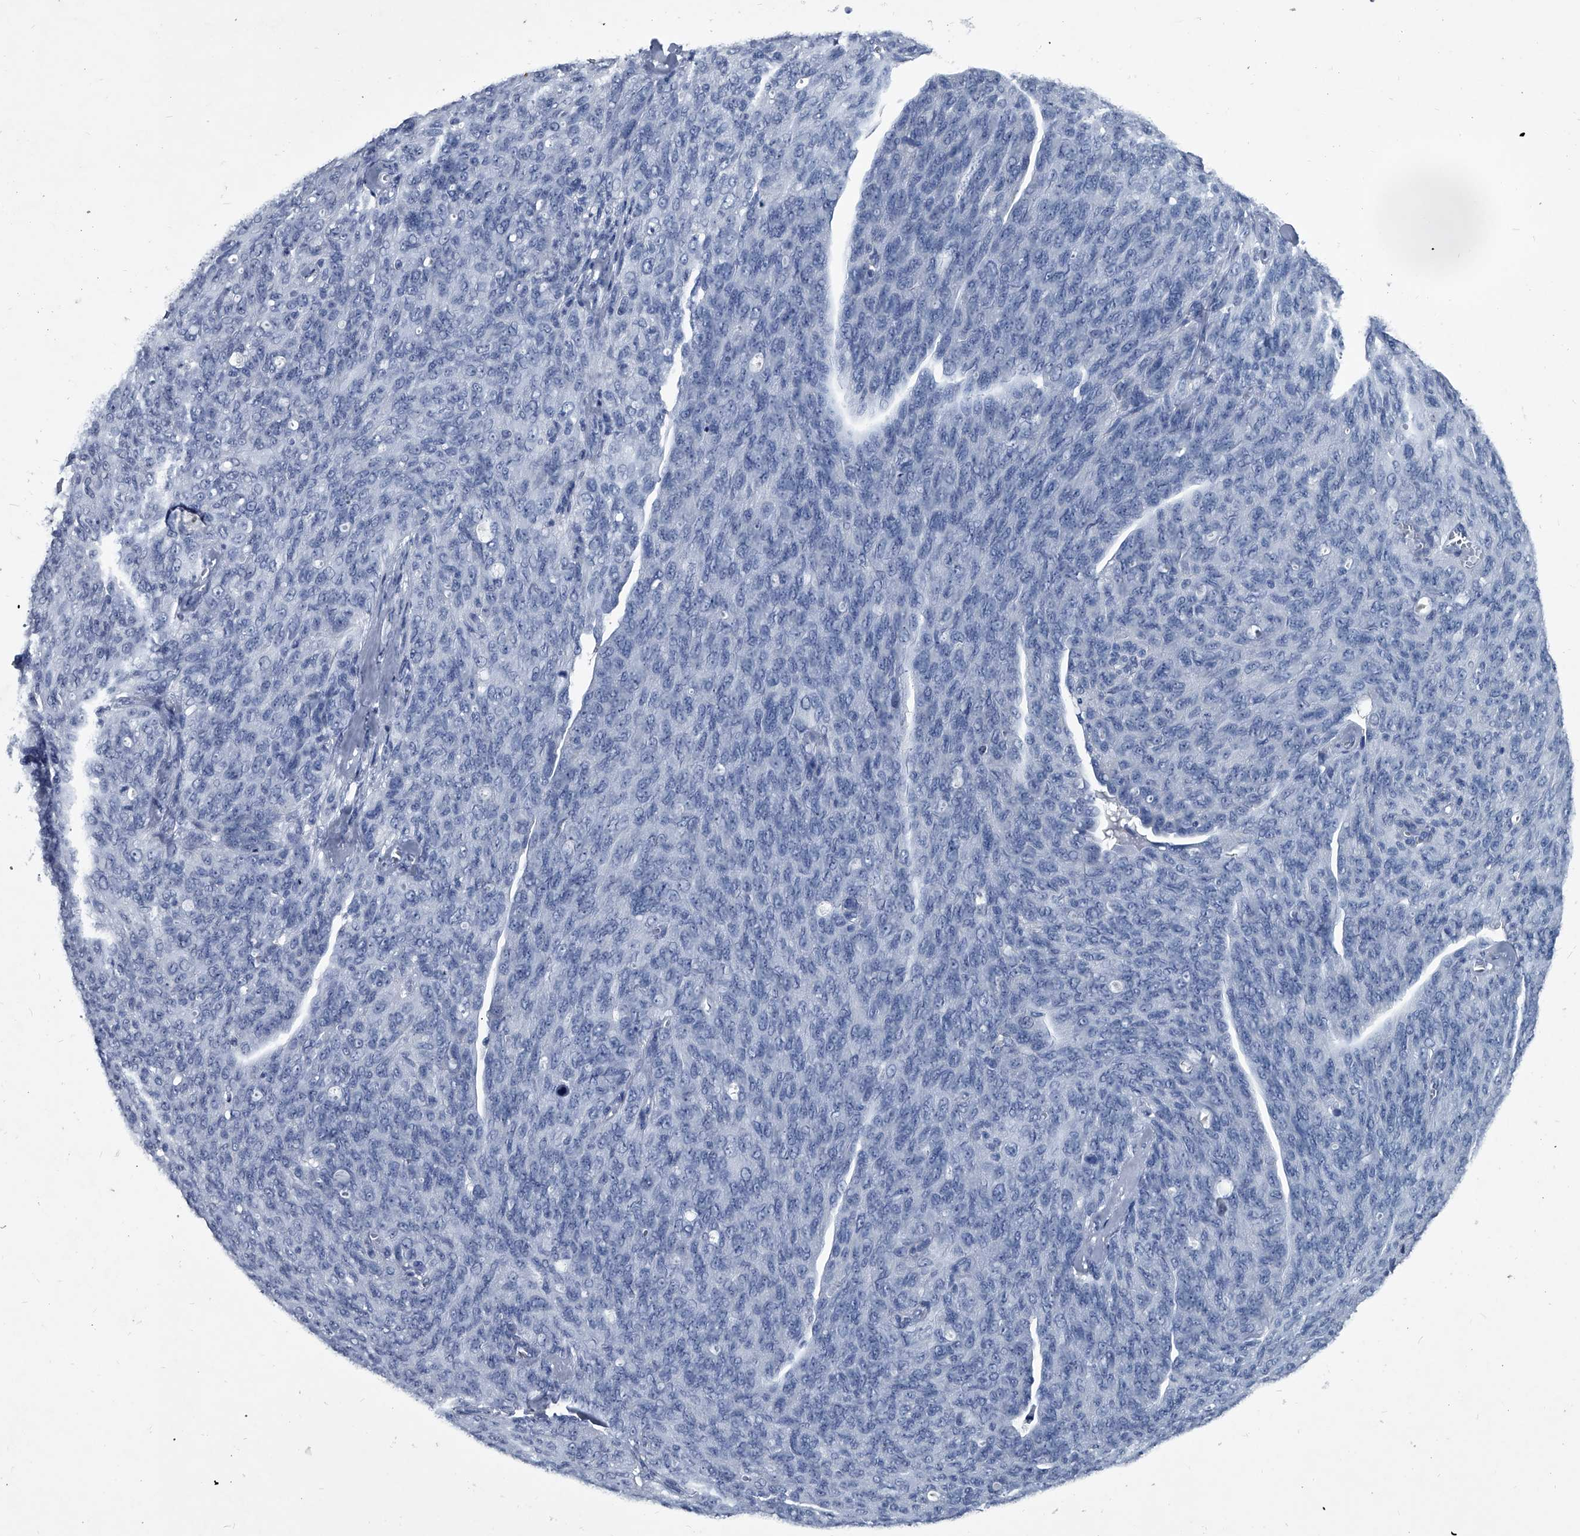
{"staining": {"intensity": "negative", "quantity": "none", "location": "none"}, "tissue": "ovarian cancer", "cell_type": "Tumor cells", "image_type": "cancer", "snomed": [{"axis": "morphology", "description": "Carcinoma, endometroid"}, {"axis": "topography", "description": "Ovary"}], "caption": "Micrograph shows no protein expression in tumor cells of endometroid carcinoma (ovarian) tissue.", "gene": "BCAS1", "patient": {"sex": "female", "age": 60}}